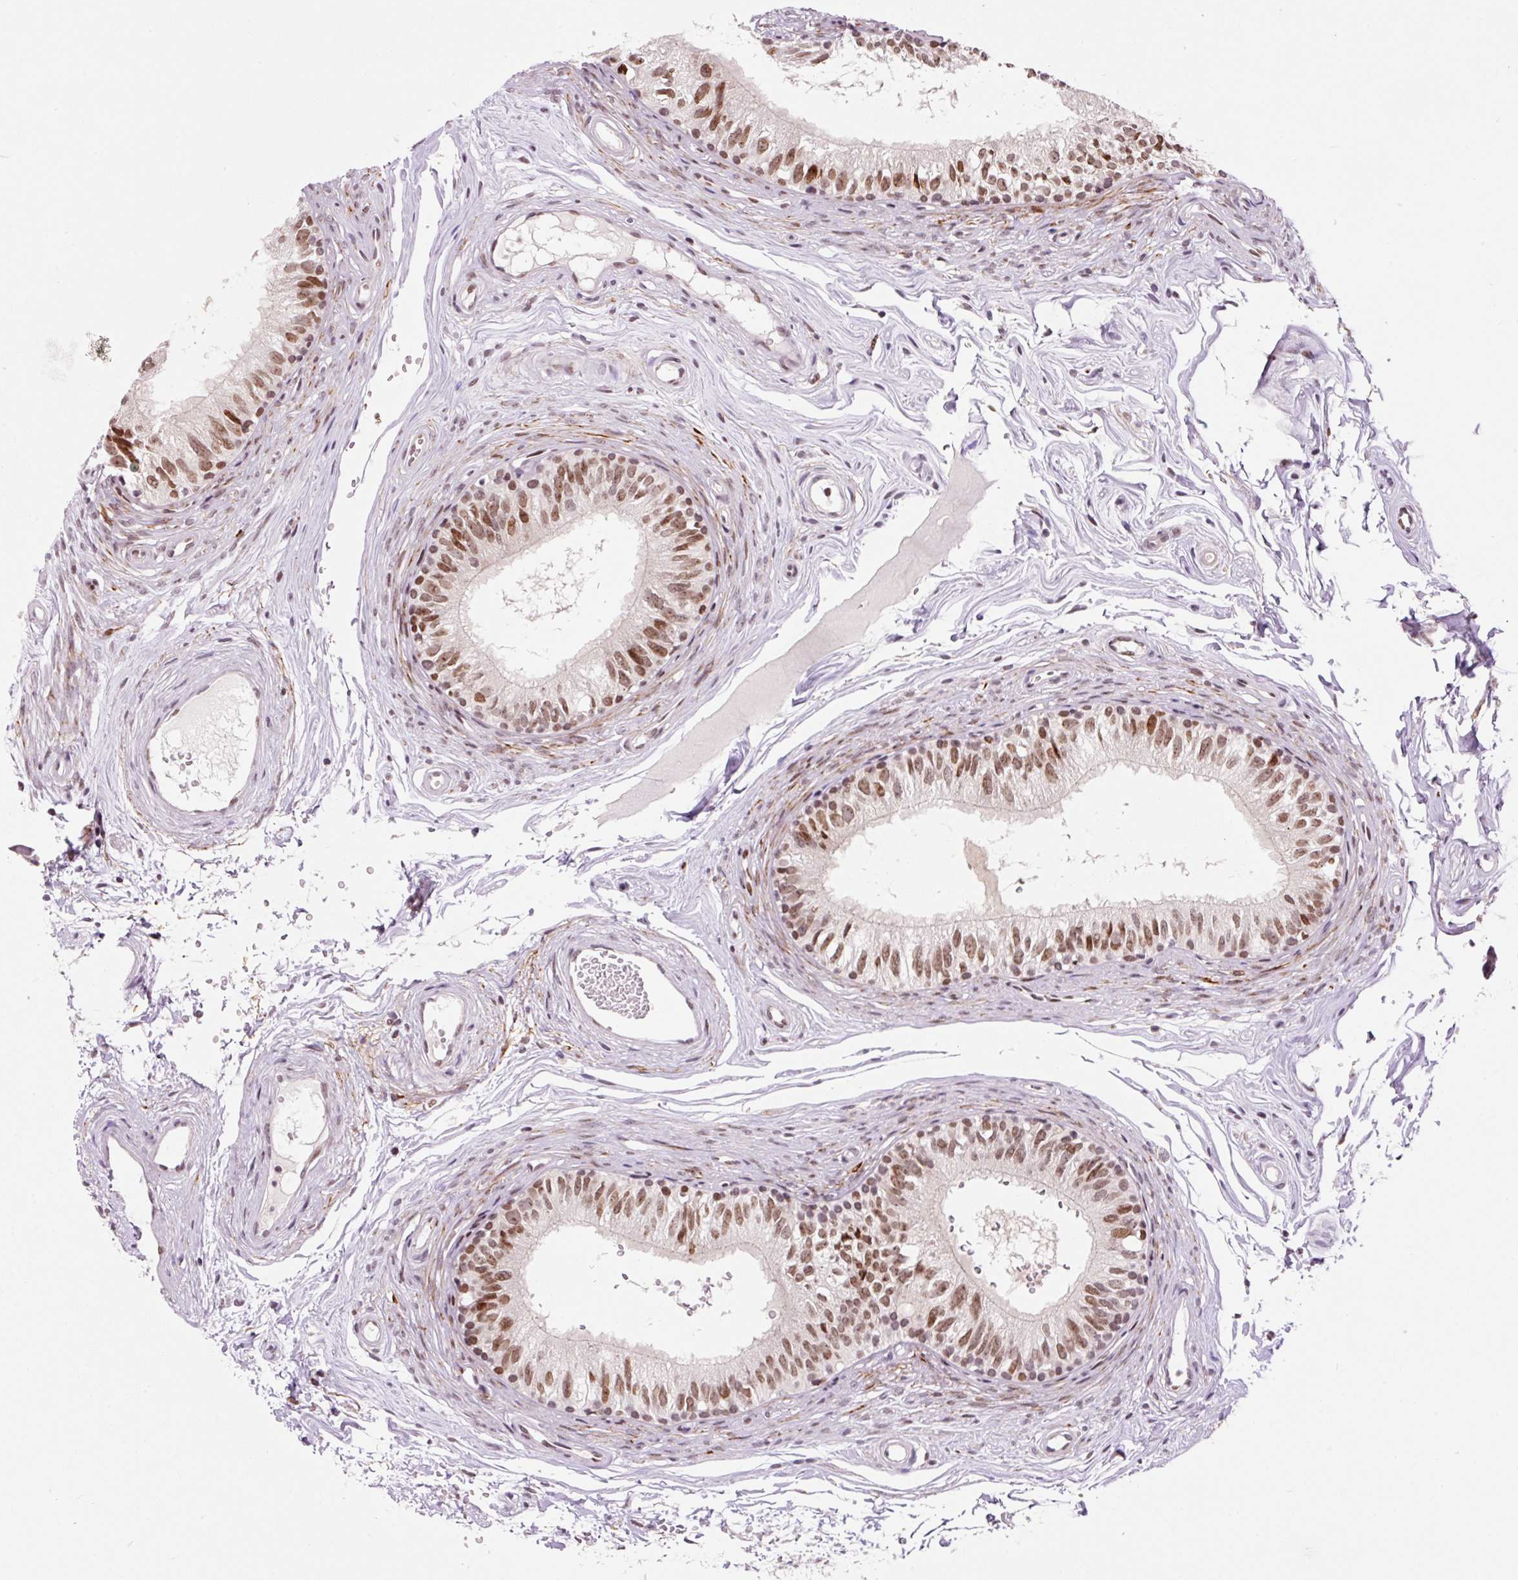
{"staining": {"intensity": "moderate", "quantity": ">75%", "location": "nuclear"}, "tissue": "epididymis", "cell_type": "Glandular cells", "image_type": "normal", "snomed": [{"axis": "morphology", "description": "Normal tissue, NOS"}, {"axis": "topography", "description": "Epididymis"}], "caption": "An IHC photomicrograph of benign tissue is shown. Protein staining in brown labels moderate nuclear positivity in epididymis within glandular cells.", "gene": "CCNL2", "patient": {"sex": "male", "age": 45}}